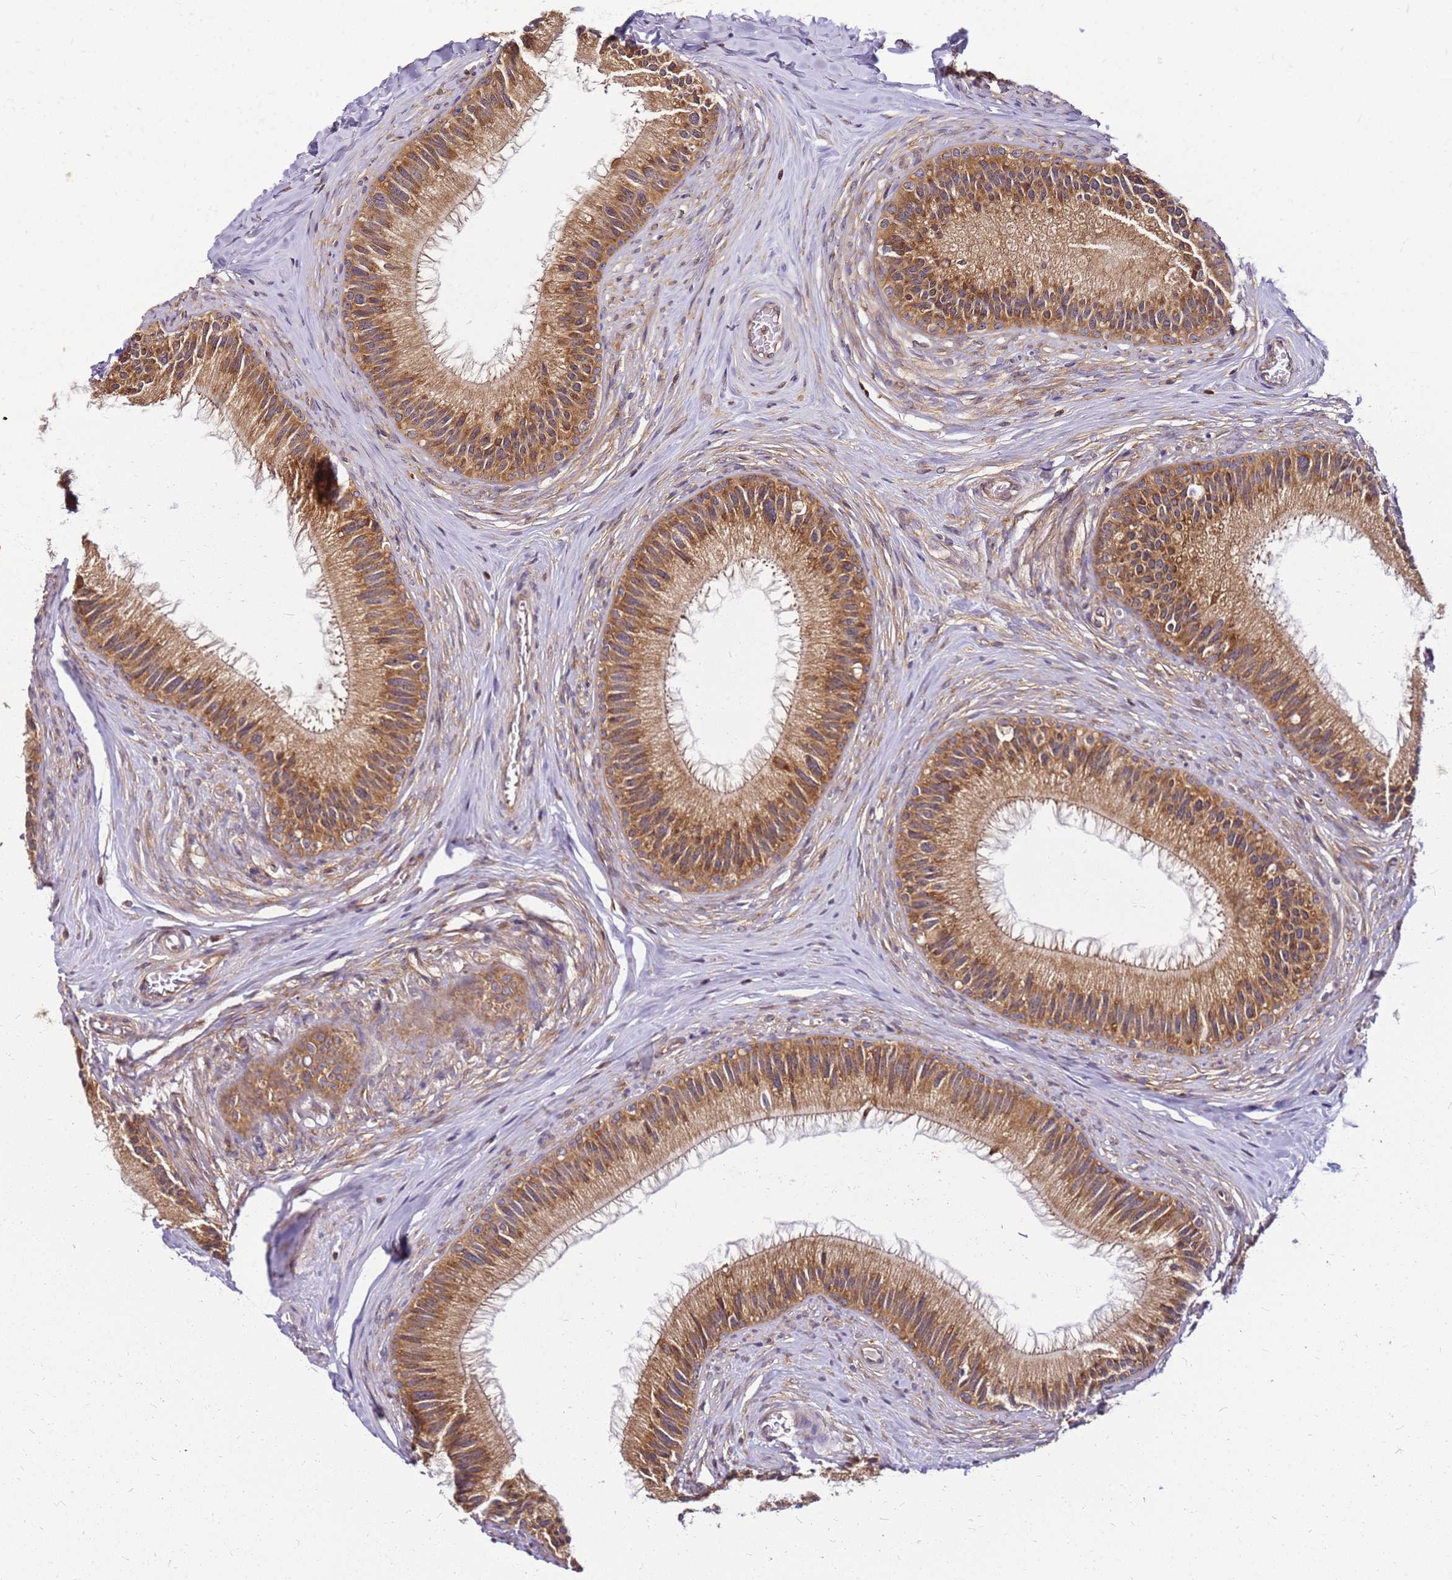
{"staining": {"intensity": "moderate", "quantity": ">75%", "location": "cytoplasmic/membranous"}, "tissue": "epididymis", "cell_type": "Glandular cells", "image_type": "normal", "snomed": [{"axis": "morphology", "description": "Normal tissue, NOS"}, {"axis": "topography", "description": "Epididymis"}], "caption": "Benign epididymis was stained to show a protein in brown. There is medium levels of moderate cytoplasmic/membranous staining in approximately >75% of glandular cells. Immunohistochemistry stains the protein in brown and the nuclei are stained blue.", "gene": "PIH1D1", "patient": {"sex": "male", "age": 27}}